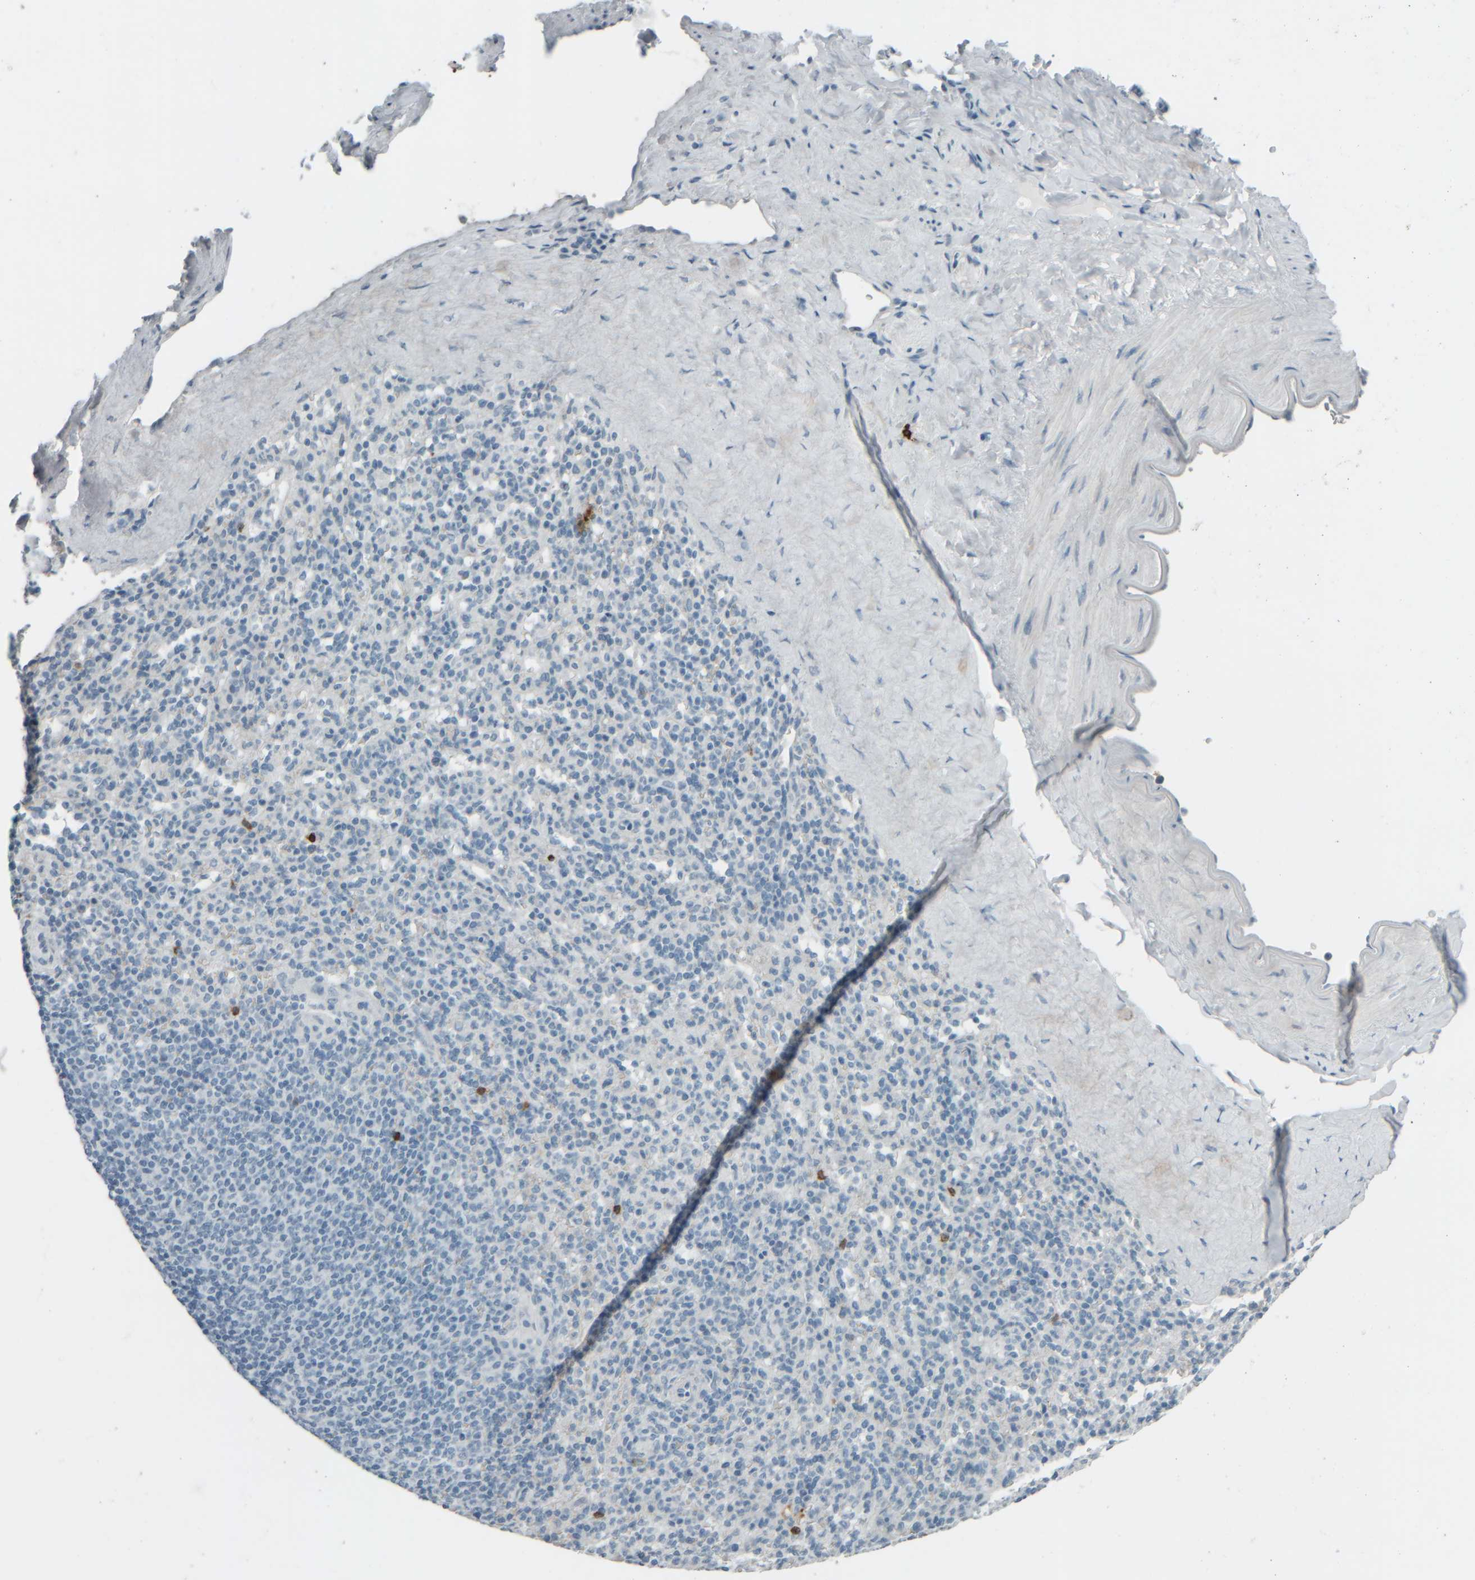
{"staining": {"intensity": "negative", "quantity": "none", "location": "none"}, "tissue": "spleen", "cell_type": "Cells in red pulp", "image_type": "normal", "snomed": [{"axis": "morphology", "description": "Normal tissue, NOS"}, {"axis": "topography", "description": "Spleen"}], "caption": "Cells in red pulp show no significant protein staining in unremarkable spleen. Nuclei are stained in blue.", "gene": "TPSAB1", "patient": {"sex": "male", "age": 36}}